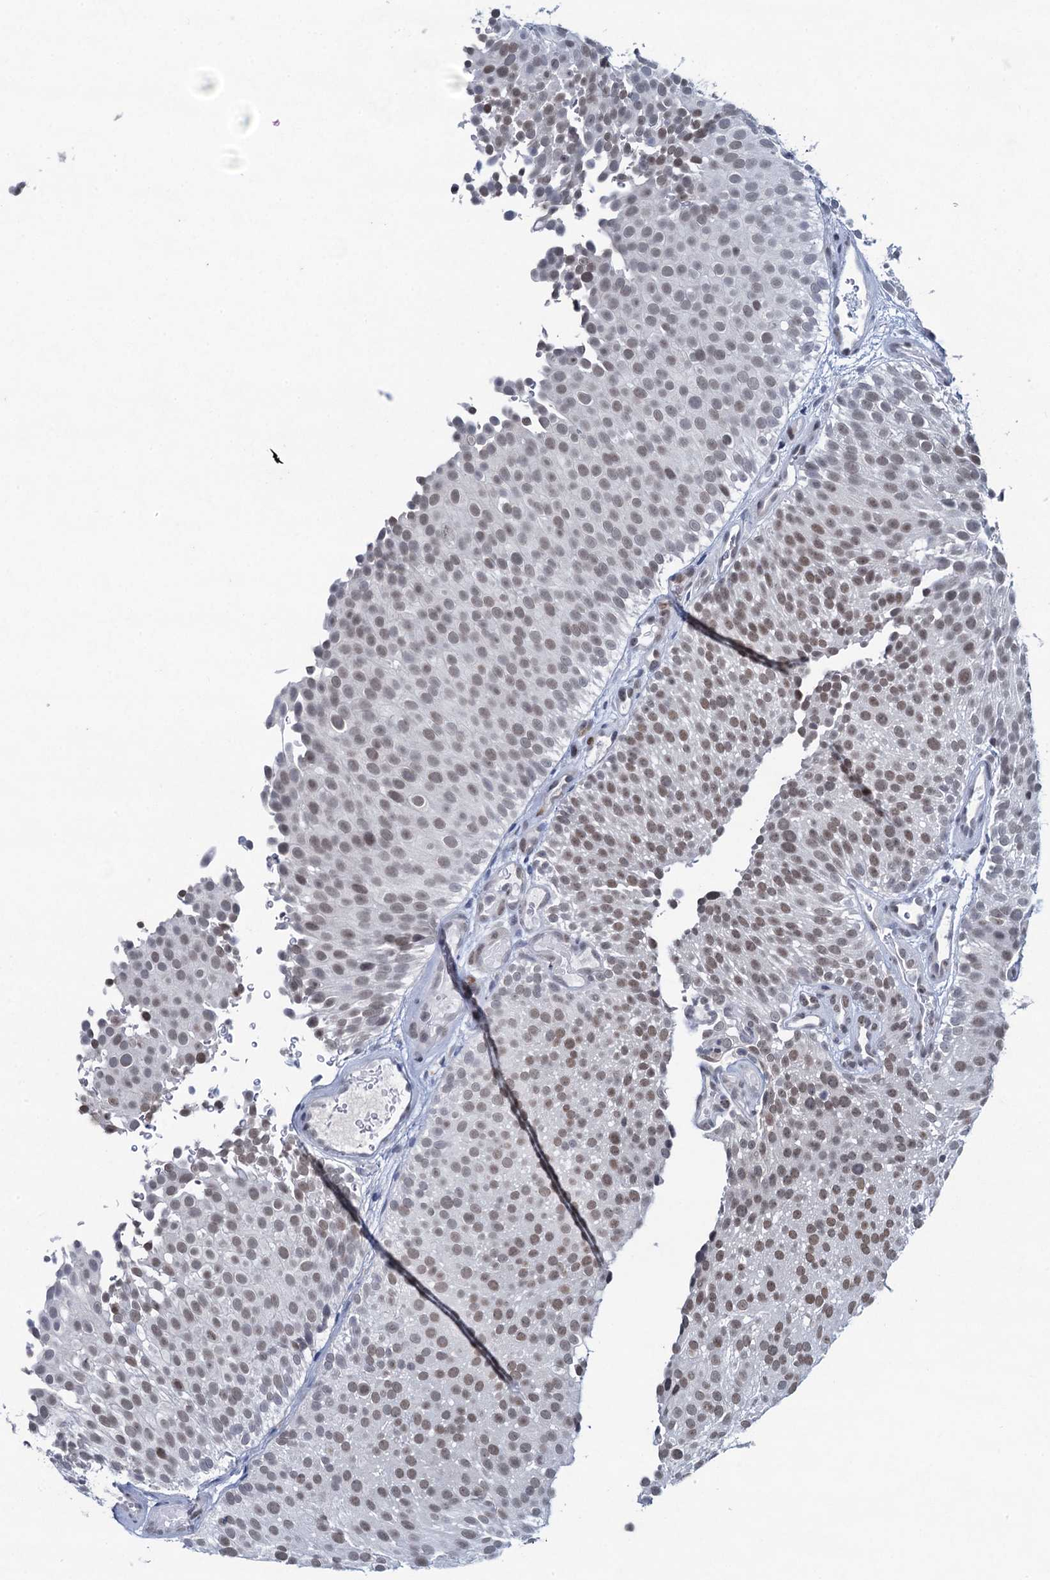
{"staining": {"intensity": "weak", "quantity": ">75%", "location": "nuclear"}, "tissue": "urothelial cancer", "cell_type": "Tumor cells", "image_type": "cancer", "snomed": [{"axis": "morphology", "description": "Urothelial carcinoma, Low grade"}, {"axis": "topography", "description": "Urinary bladder"}], "caption": "A high-resolution histopathology image shows immunohistochemistry (IHC) staining of urothelial carcinoma (low-grade), which displays weak nuclear staining in approximately >75% of tumor cells.", "gene": "HAPSTR1", "patient": {"sex": "male", "age": 78}}